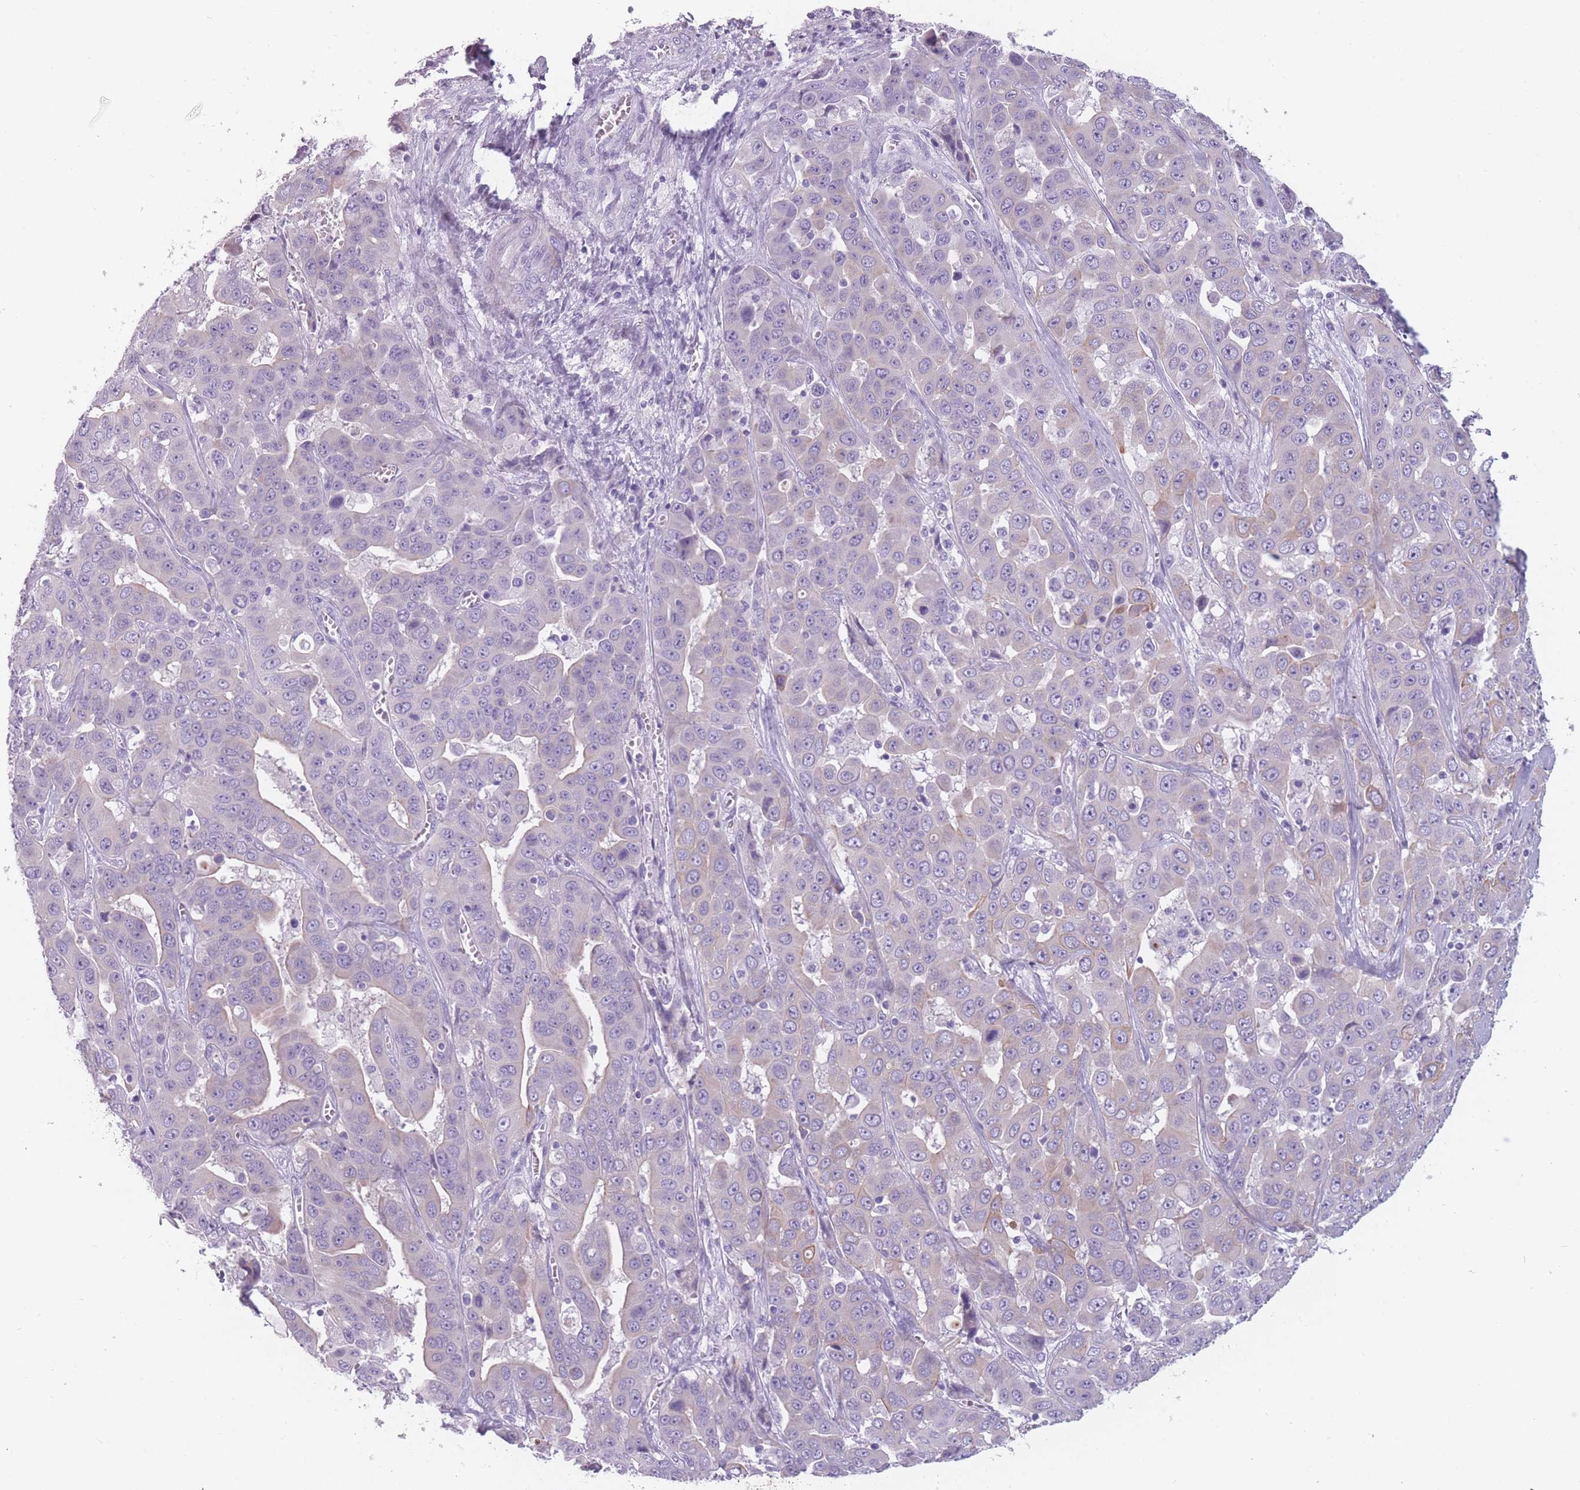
{"staining": {"intensity": "moderate", "quantity": "<25%", "location": "cytoplasmic/membranous"}, "tissue": "liver cancer", "cell_type": "Tumor cells", "image_type": "cancer", "snomed": [{"axis": "morphology", "description": "Cholangiocarcinoma"}, {"axis": "topography", "description": "Liver"}], "caption": "A high-resolution image shows immunohistochemistry (IHC) staining of cholangiocarcinoma (liver), which displays moderate cytoplasmic/membranous expression in about <25% of tumor cells.", "gene": "PPFIA3", "patient": {"sex": "female", "age": 52}}